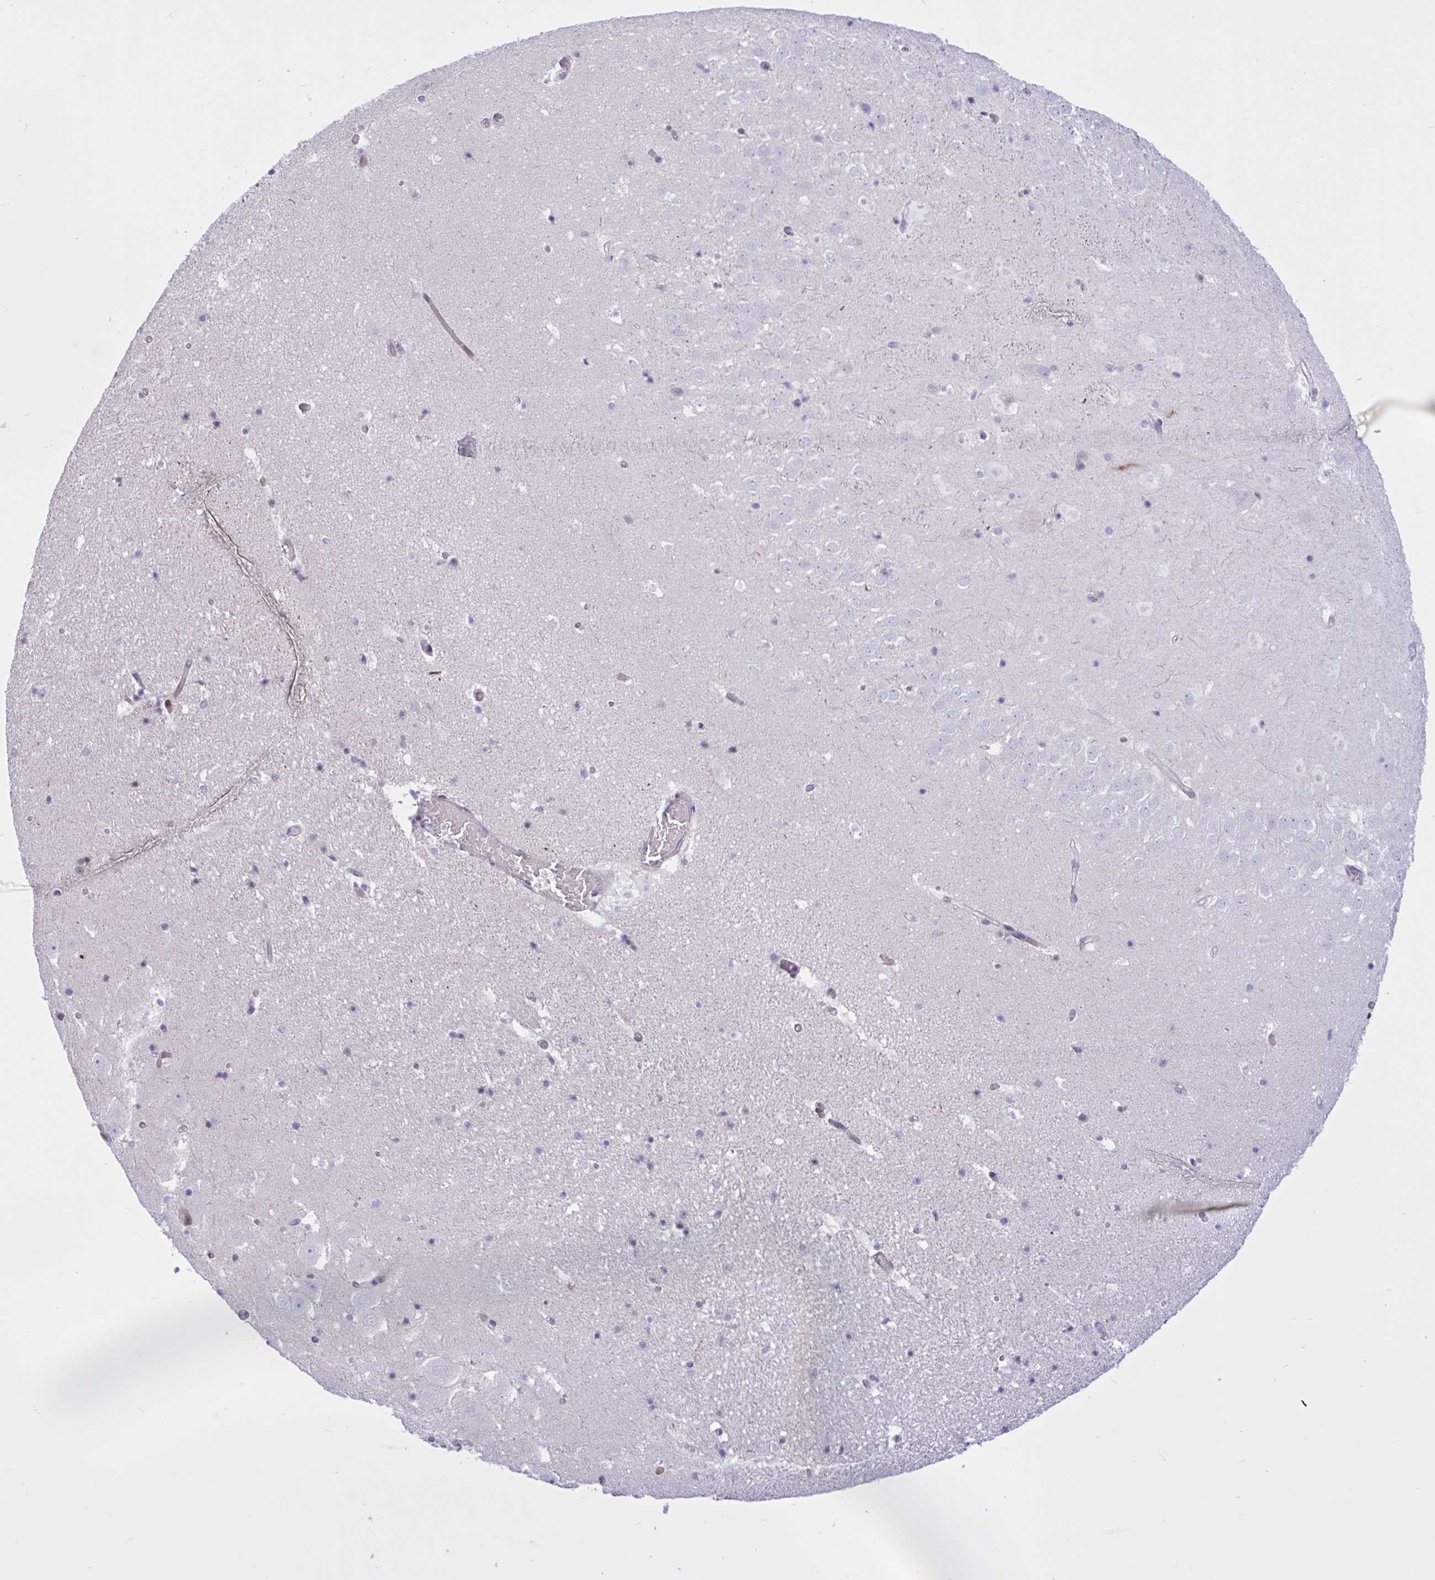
{"staining": {"intensity": "moderate", "quantity": "<25%", "location": "nuclear"}, "tissue": "hippocampus", "cell_type": "Glial cells", "image_type": "normal", "snomed": [{"axis": "morphology", "description": "Normal tissue, NOS"}, {"axis": "topography", "description": "Hippocampus"}], "caption": "Protein expression analysis of normal human hippocampus reveals moderate nuclear positivity in about <25% of glial cells. The staining was performed using DAB, with brown indicating positive protein expression. Nuclei are stained blue with hematoxylin.", "gene": "RBL1", "patient": {"sex": "female", "age": 42}}